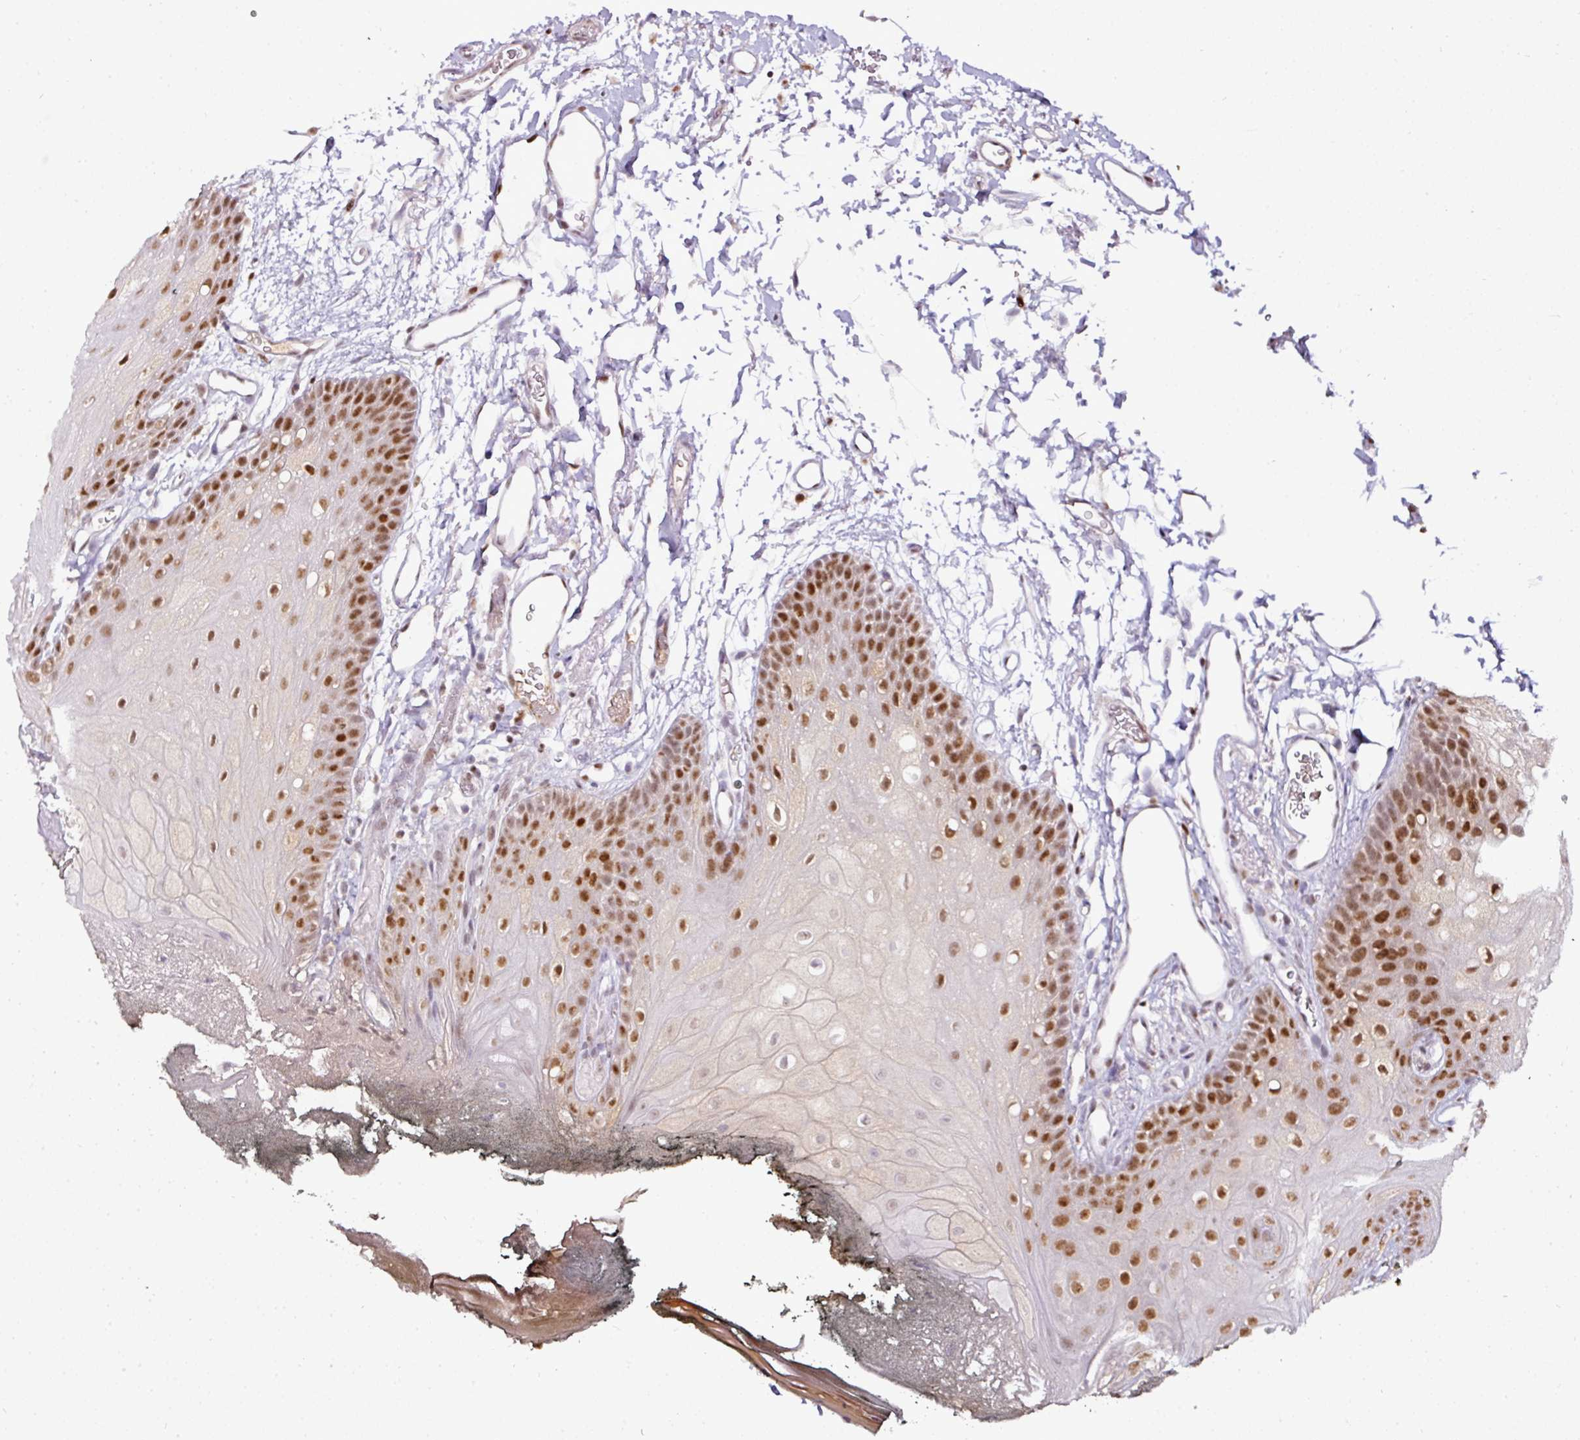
{"staining": {"intensity": "strong", "quantity": "25%-75%", "location": "nuclear"}, "tissue": "oral mucosa", "cell_type": "Squamous epithelial cells", "image_type": "normal", "snomed": [{"axis": "morphology", "description": "Normal tissue, NOS"}, {"axis": "morphology", "description": "Squamous cell carcinoma, NOS"}, {"axis": "topography", "description": "Oral tissue"}, {"axis": "topography", "description": "Head-Neck"}], "caption": "Immunohistochemical staining of unremarkable human oral mucosa reveals strong nuclear protein expression in approximately 25%-75% of squamous epithelial cells. The staining is performed using DAB brown chromogen to label protein expression. The nuclei are counter-stained blue using hematoxylin.", "gene": "KLF16", "patient": {"sex": "female", "age": 81}}